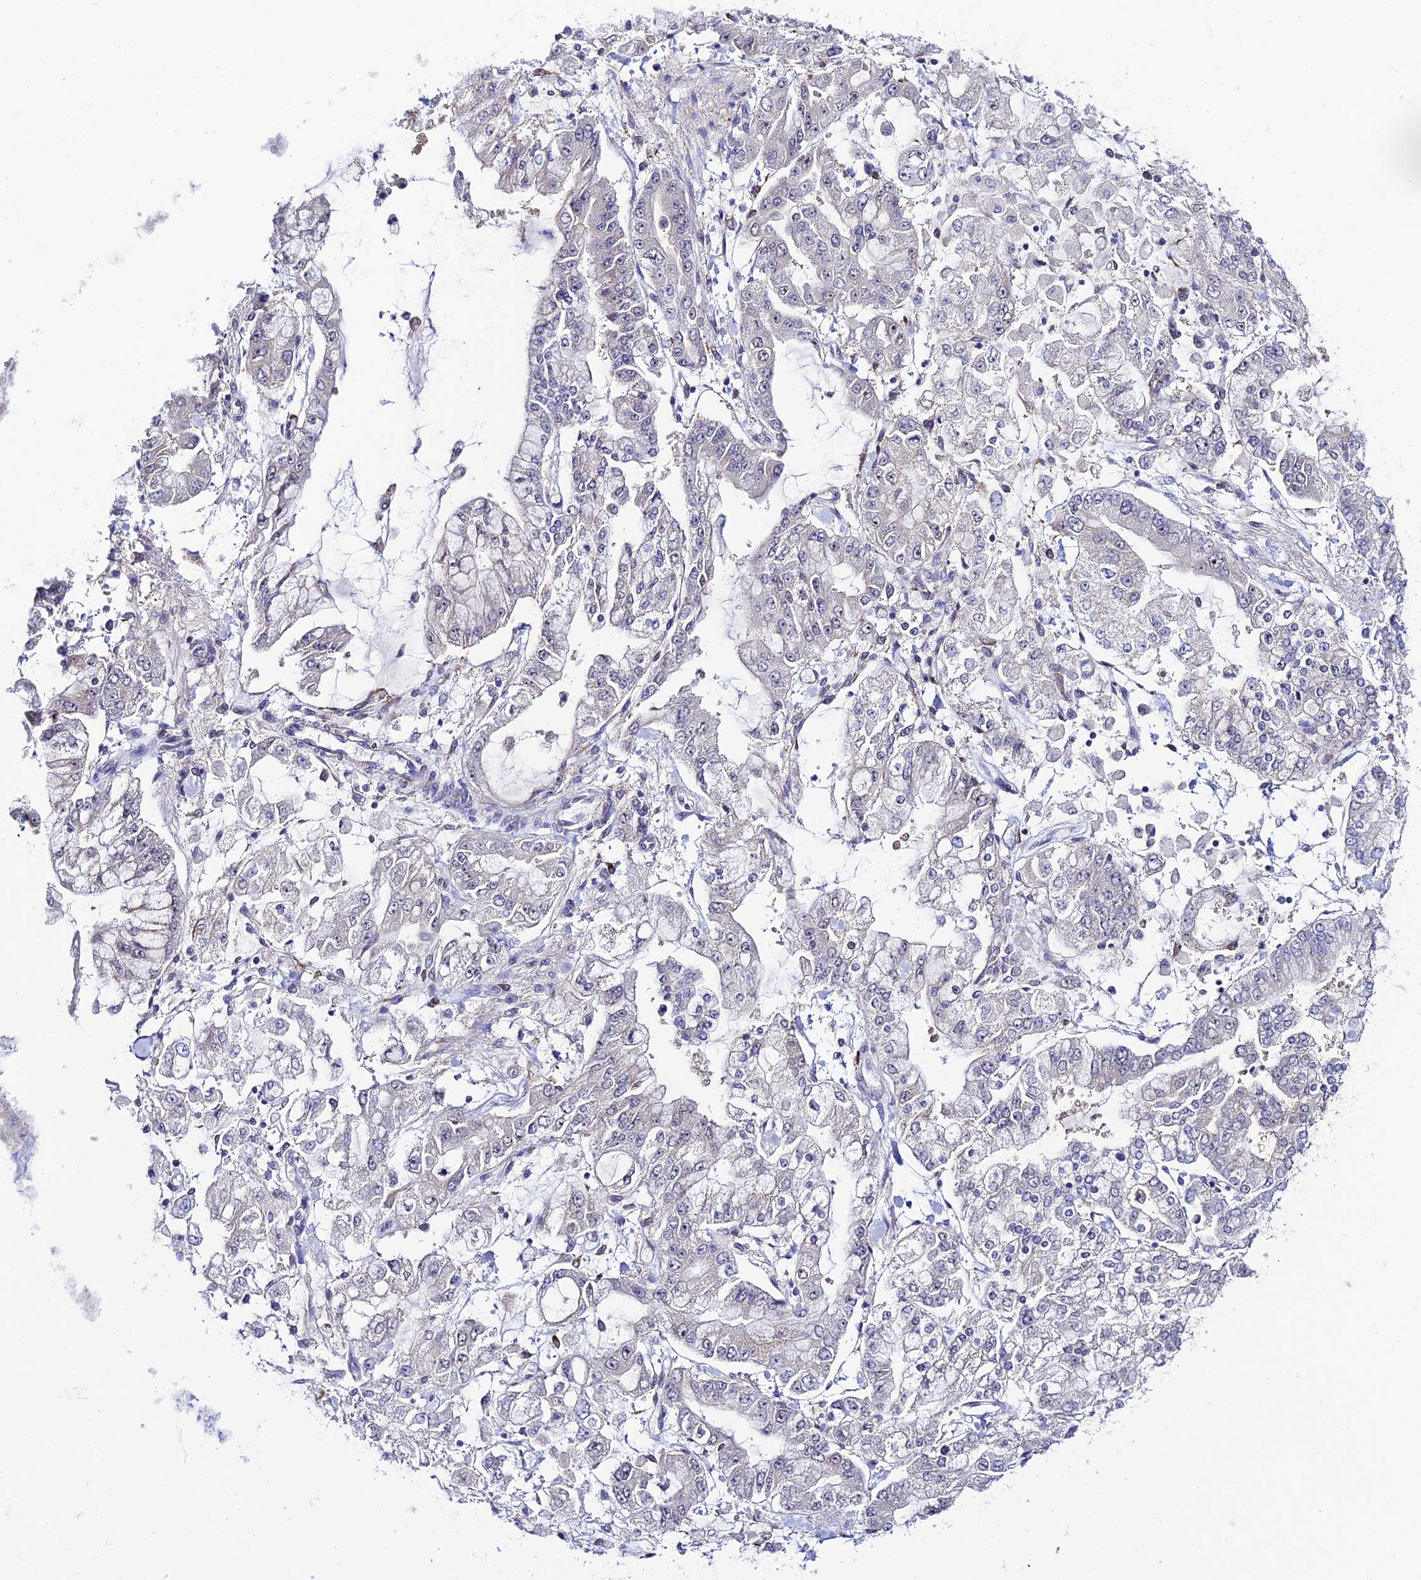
{"staining": {"intensity": "negative", "quantity": "none", "location": "none"}, "tissue": "stomach cancer", "cell_type": "Tumor cells", "image_type": "cancer", "snomed": [{"axis": "morphology", "description": "Normal tissue, NOS"}, {"axis": "morphology", "description": "Adenocarcinoma, NOS"}, {"axis": "topography", "description": "Stomach, upper"}, {"axis": "topography", "description": "Stomach"}], "caption": "IHC micrograph of human stomach cancer stained for a protein (brown), which shows no expression in tumor cells. (DAB (3,3'-diaminobenzidine) IHC visualized using brightfield microscopy, high magnification).", "gene": "SYT15", "patient": {"sex": "male", "age": 76}}